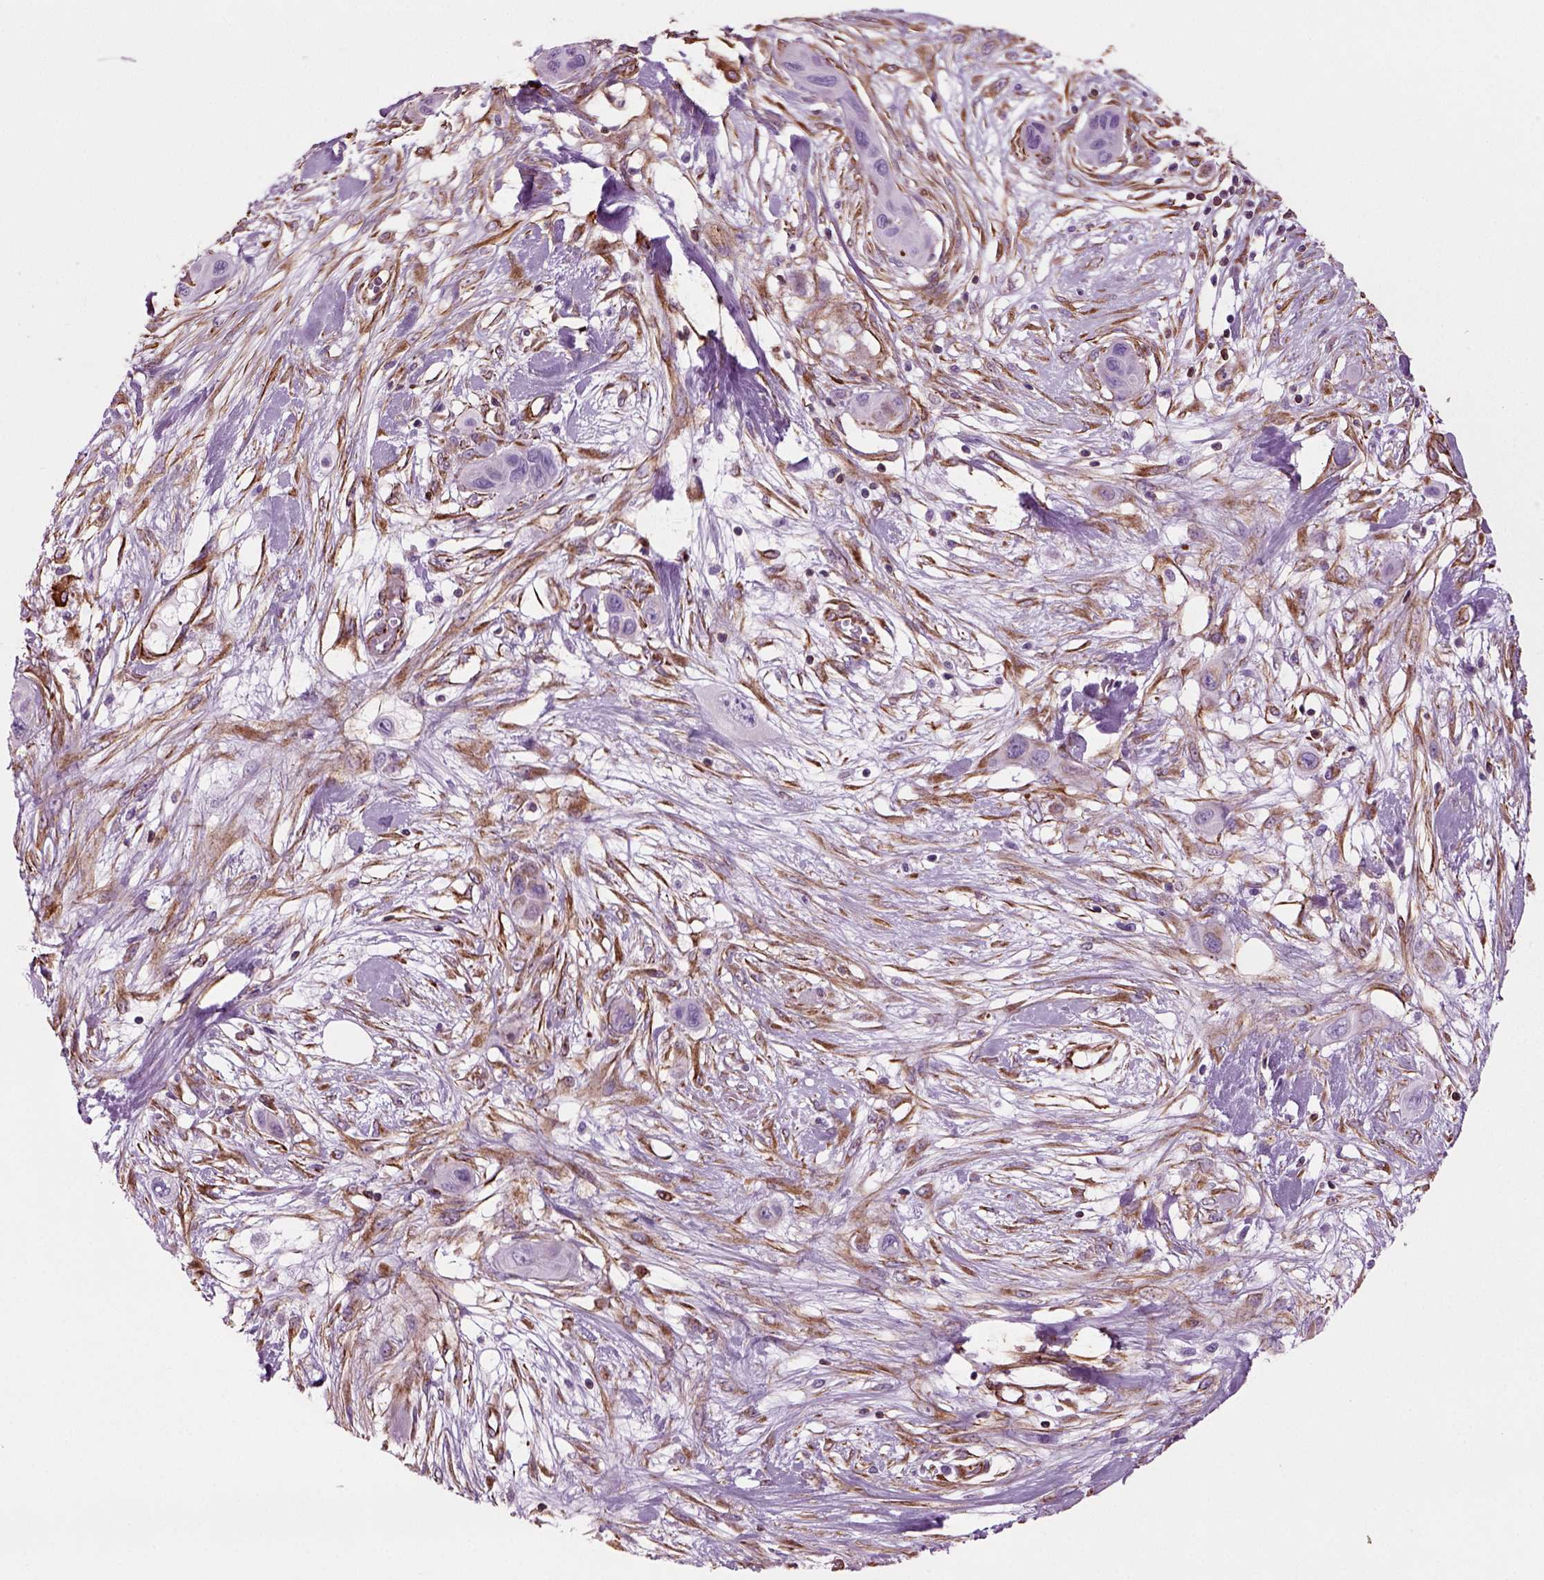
{"staining": {"intensity": "negative", "quantity": "none", "location": "none"}, "tissue": "skin cancer", "cell_type": "Tumor cells", "image_type": "cancer", "snomed": [{"axis": "morphology", "description": "Squamous cell carcinoma, NOS"}, {"axis": "topography", "description": "Skin"}], "caption": "DAB immunohistochemical staining of human skin squamous cell carcinoma reveals no significant positivity in tumor cells.", "gene": "ACER3", "patient": {"sex": "male", "age": 79}}